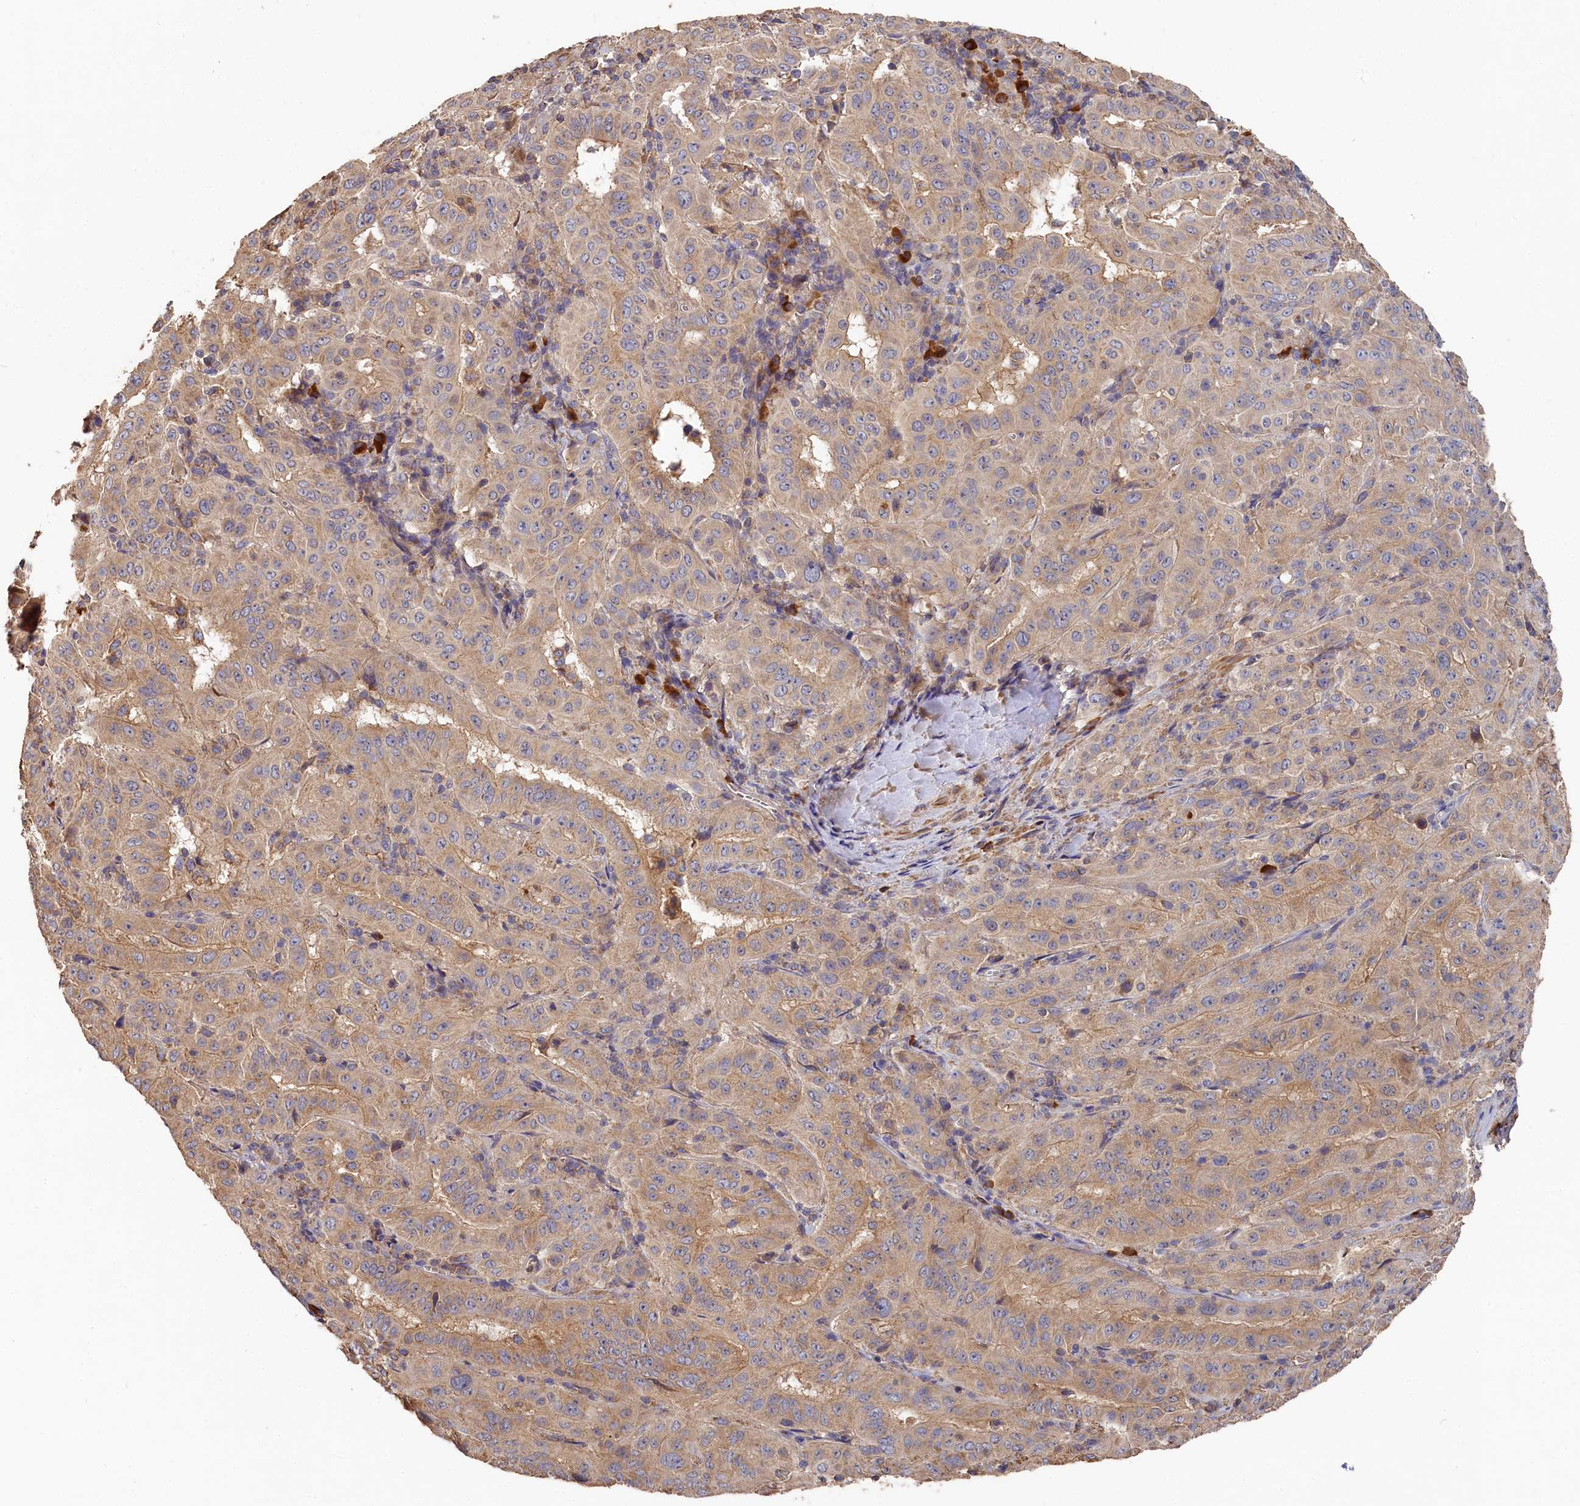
{"staining": {"intensity": "weak", "quantity": "<25%", "location": "cytoplasmic/membranous"}, "tissue": "pancreatic cancer", "cell_type": "Tumor cells", "image_type": "cancer", "snomed": [{"axis": "morphology", "description": "Adenocarcinoma, NOS"}, {"axis": "topography", "description": "Pancreas"}], "caption": "DAB immunohistochemical staining of human pancreatic adenocarcinoma reveals no significant positivity in tumor cells.", "gene": "DHRS11", "patient": {"sex": "male", "age": 63}}